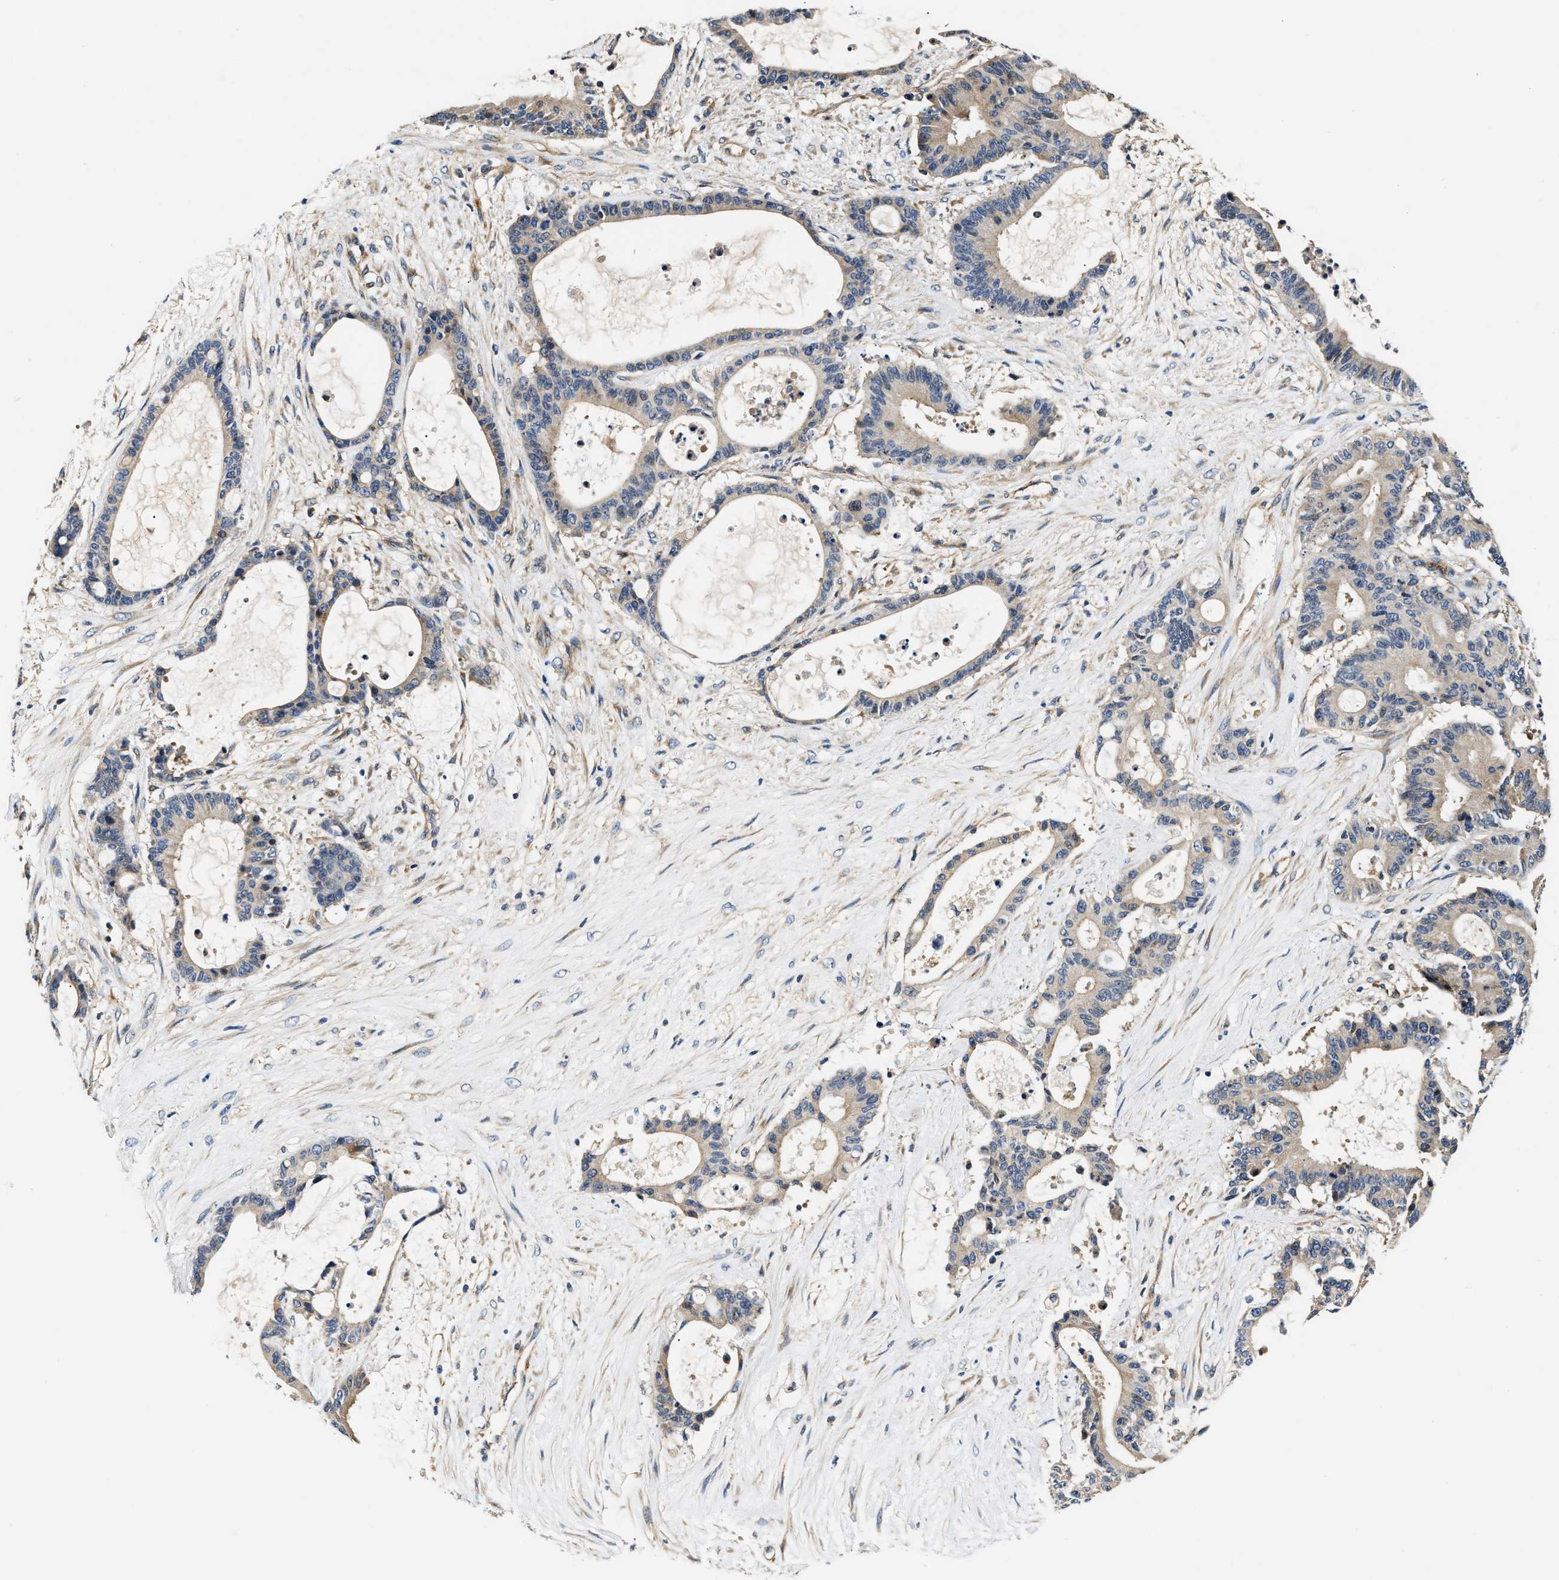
{"staining": {"intensity": "weak", "quantity": "<25%", "location": "cytoplasmic/membranous"}, "tissue": "liver cancer", "cell_type": "Tumor cells", "image_type": "cancer", "snomed": [{"axis": "morphology", "description": "Cholangiocarcinoma"}, {"axis": "topography", "description": "Liver"}], "caption": "A photomicrograph of liver cholangiocarcinoma stained for a protein demonstrates no brown staining in tumor cells. (DAB immunohistochemistry (IHC) visualized using brightfield microscopy, high magnification).", "gene": "TEX2", "patient": {"sex": "female", "age": 73}}